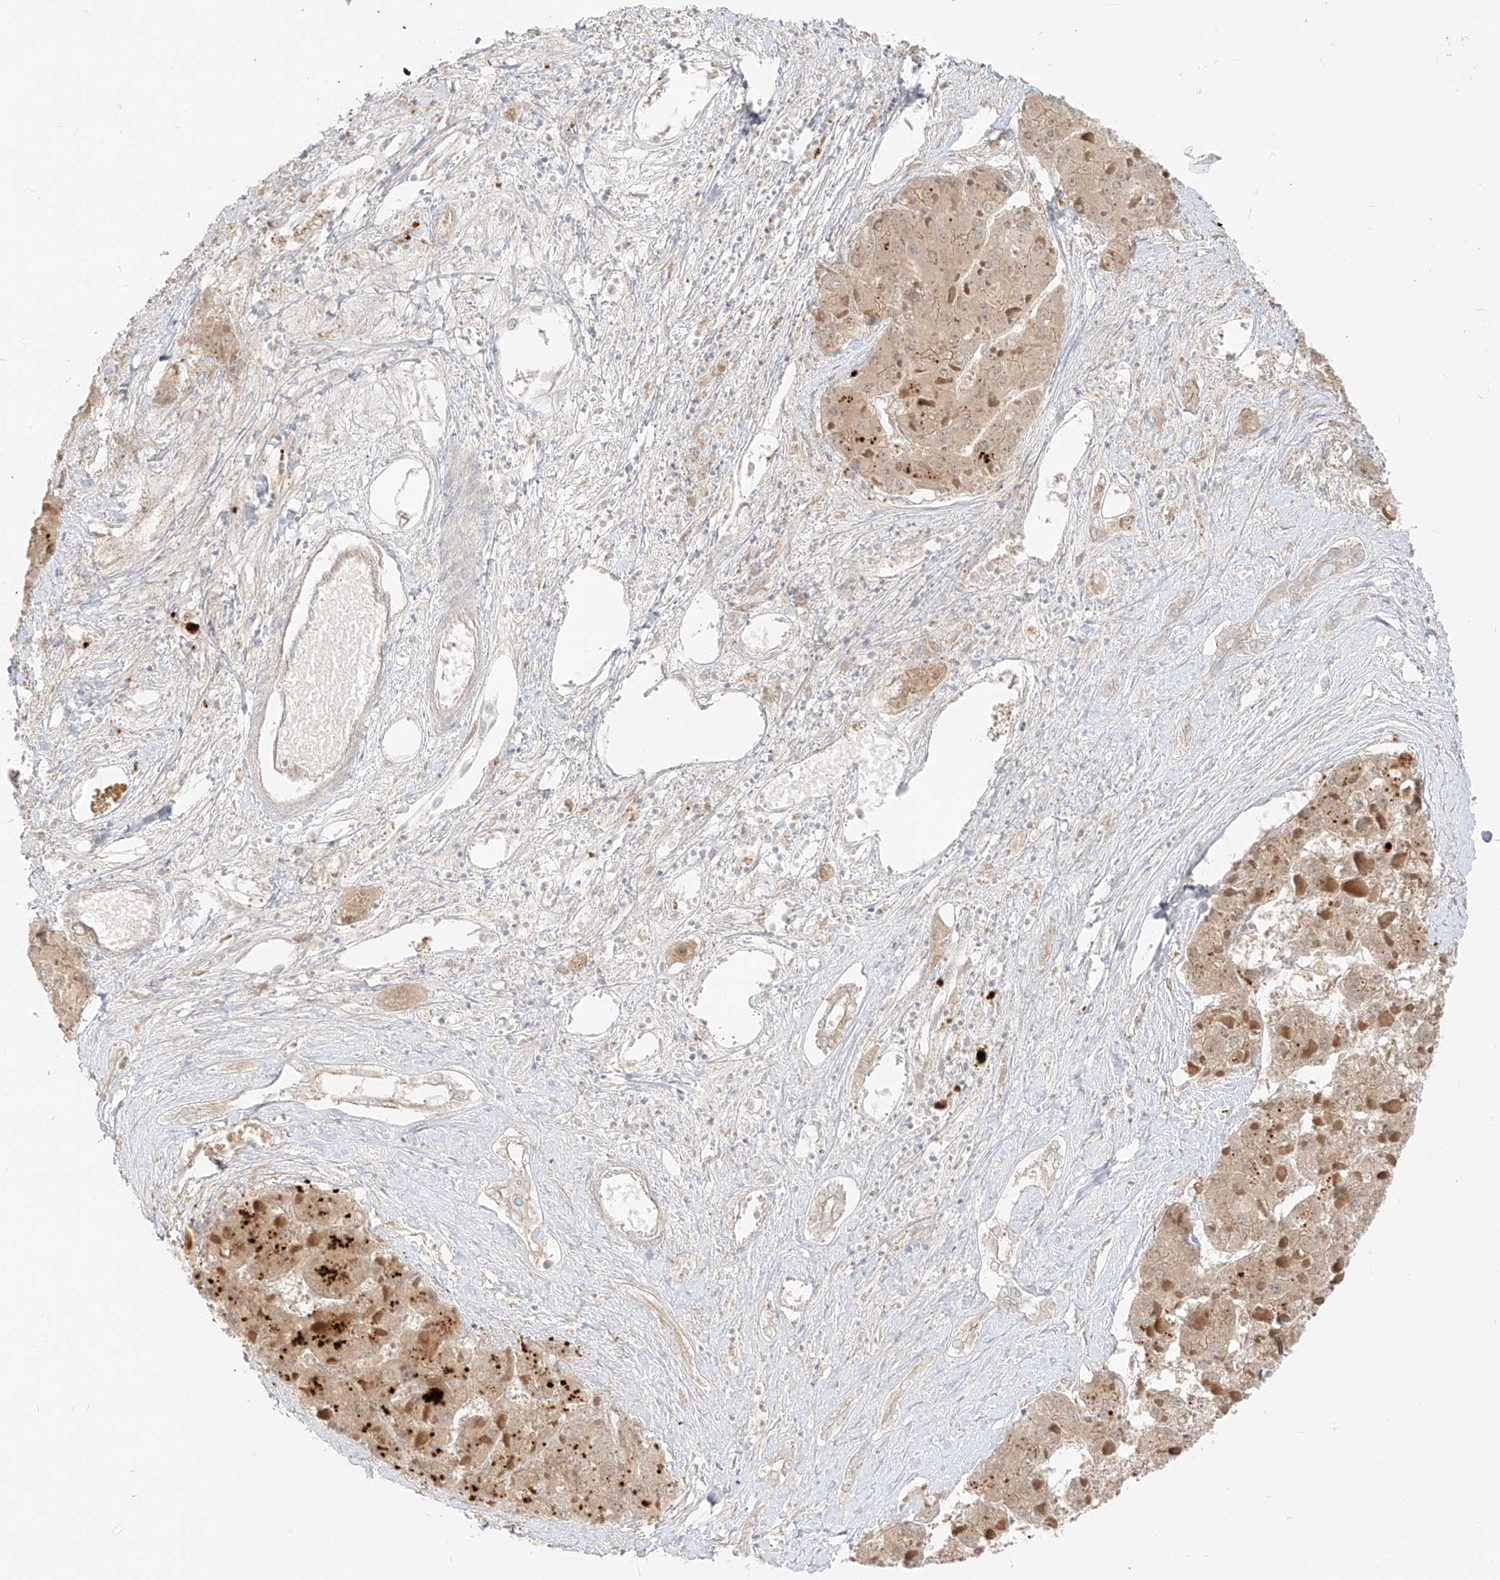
{"staining": {"intensity": "weak", "quantity": ">75%", "location": "cytoplasmic/membranous"}, "tissue": "liver cancer", "cell_type": "Tumor cells", "image_type": "cancer", "snomed": [{"axis": "morphology", "description": "Carcinoma, Hepatocellular, NOS"}, {"axis": "topography", "description": "Liver"}], "caption": "Liver cancer stained with a protein marker shows weak staining in tumor cells.", "gene": "LIPT1", "patient": {"sex": "female", "age": 73}}